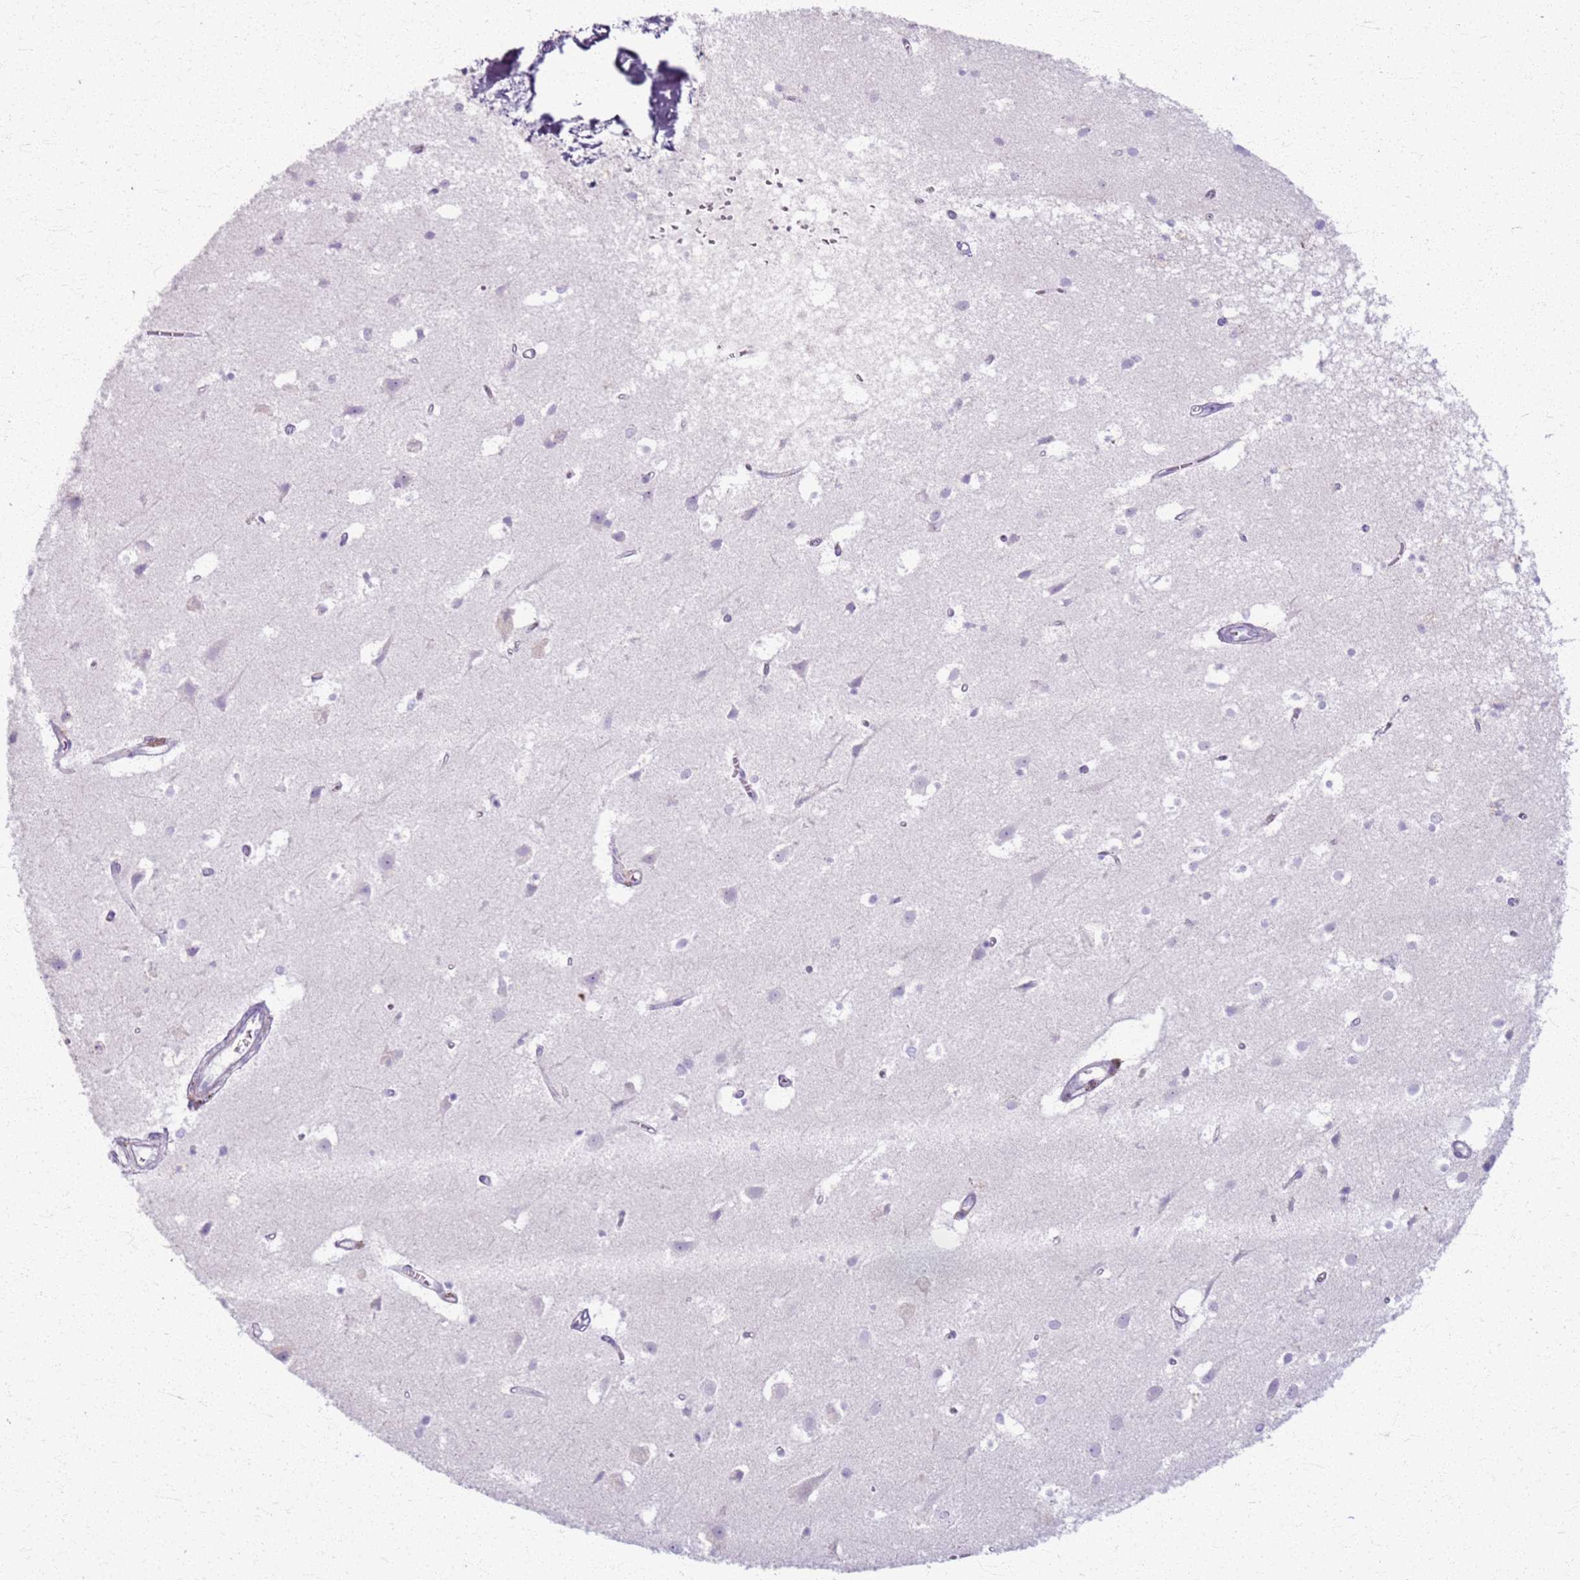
{"staining": {"intensity": "negative", "quantity": "none", "location": "none"}, "tissue": "cerebral cortex", "cell_type": "Endothelial cells", "image_type": "normal", "snomed": [{"axis": "morphology", "description": "Normal tissue, NOS"}, {"axis": "topography", "description": "Cerebral cortex"}], "caption": "A histopathology image of human cerebral cortex is negative for staining in endothelial cells. The staining is performed using DAB brown chromogen with nuclei counter-stained in using hematoxylin.", "gene": "CSRP3", "patient": {"sex": "male", "age": 54}}